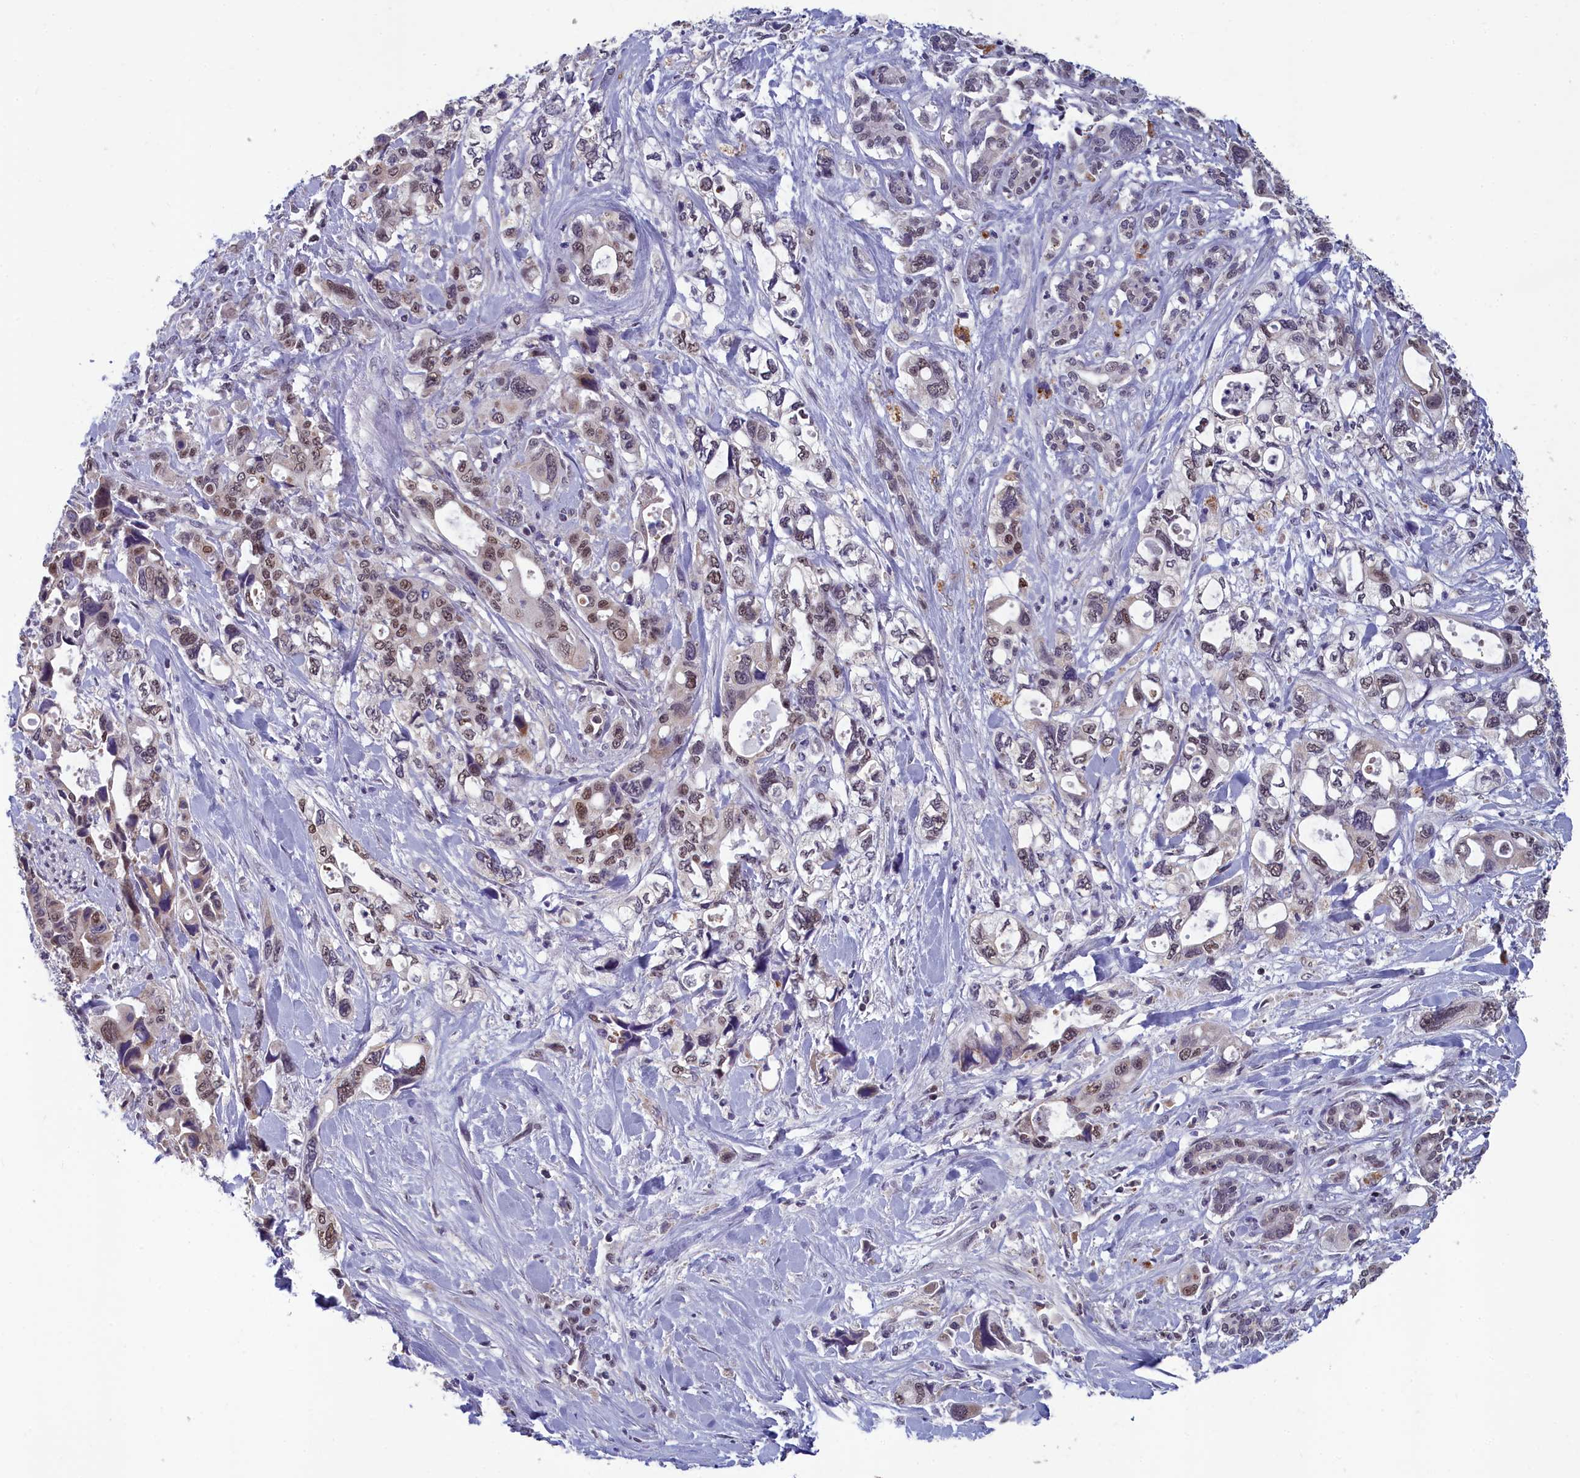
{"staining": {"intensity": "moderate", "quantity": ">75%", "location": "nuclear"}, "tissue": "pancreatic cancer", "cell_type": "Tumor cells", "image_type": "cancer", "snomed": [{"axis": "morphology", "description": "Adenocarcinoma, NOS"}, {"axis": "topography", "description": "Pancreas"}], "caption": "Immunohistochemical staining of human pancreatic adenocarcinoma shows moderate nuclear protein staining in approximately >75% of tumor cells.", "gene": "MT-CO3", "patient": {"sex": "male", "age": 46}}